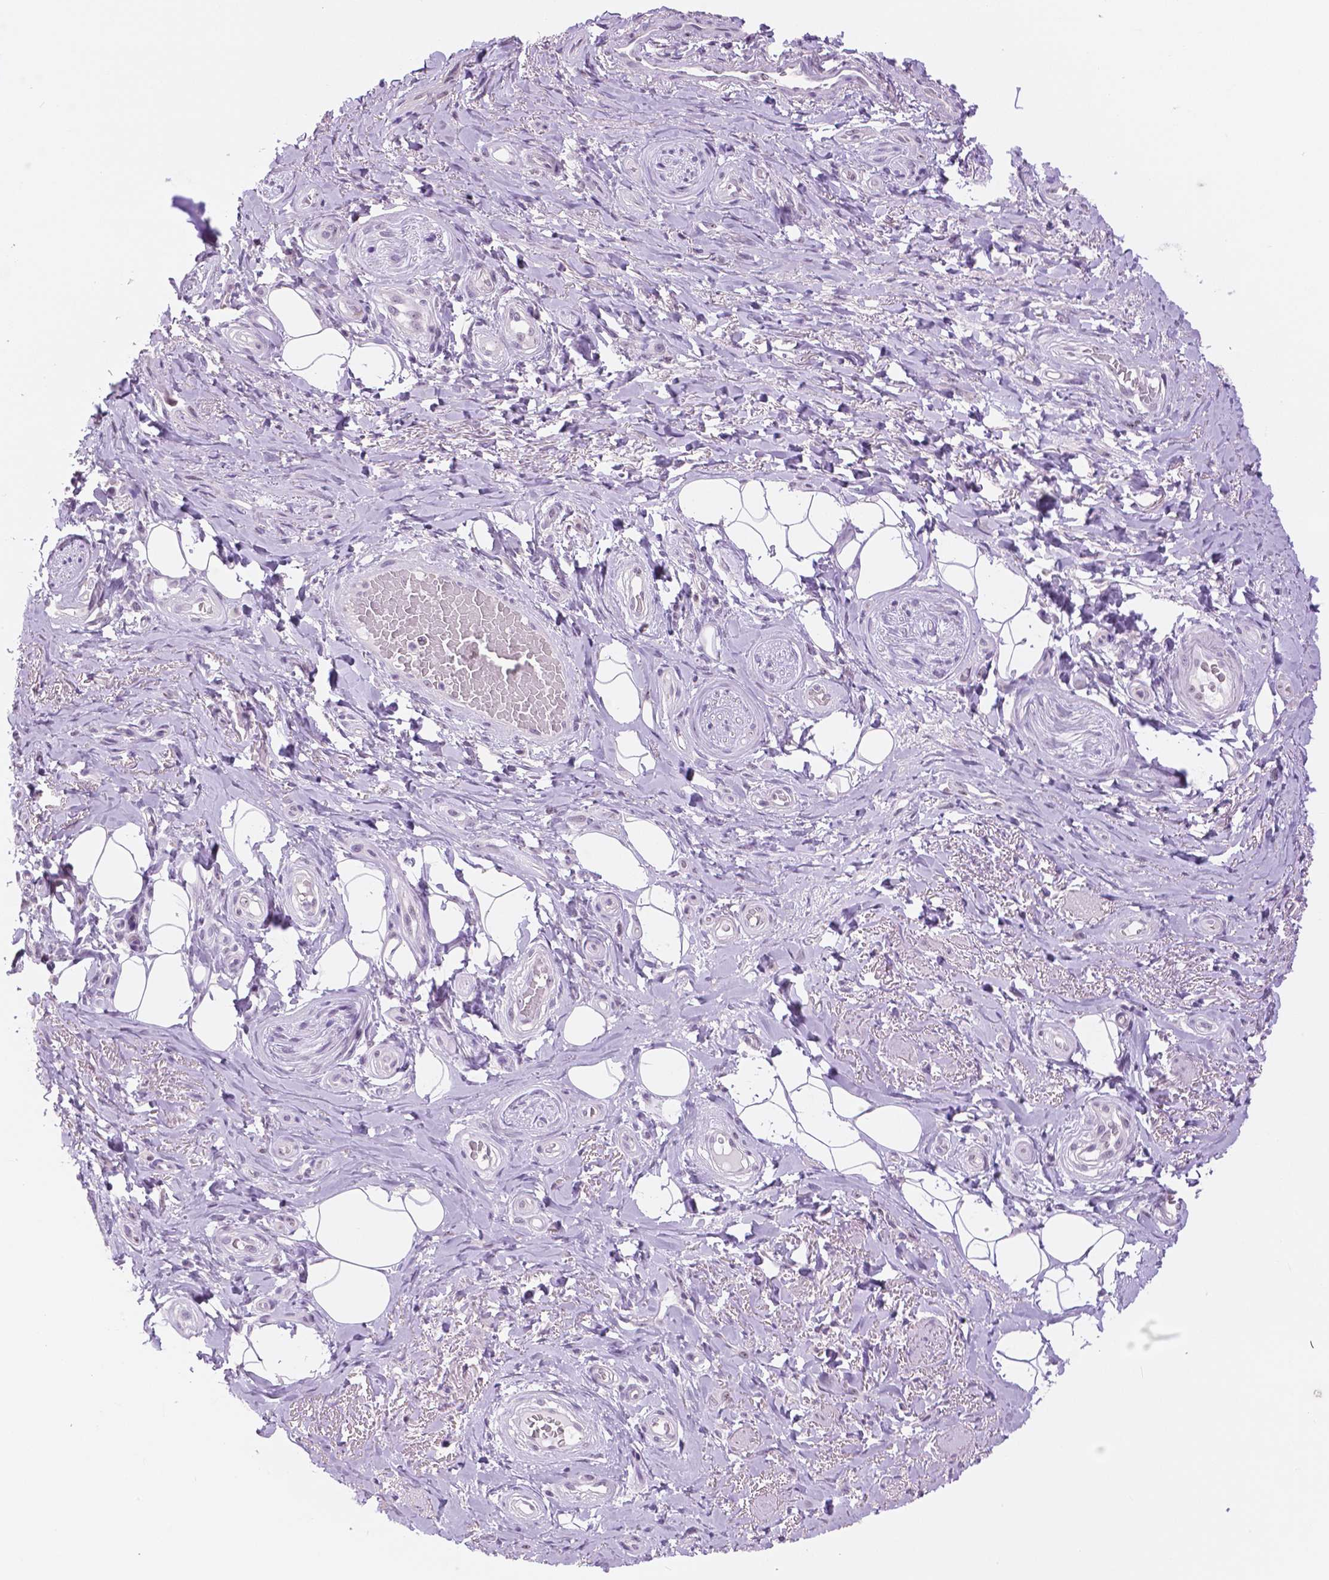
{"staining": {"intensity": "negative", "quantity": "none", "location": "none"}, "tissue": "adipose tissue", "cell_type": "Adipocytes", "image_type": "normal", "snomed": [{"axis": "morphology", "description": "Normal tissue, NOS"}, {"axis": "topography", "description": "Anal"}, {"axis": "topography", "description": "Peripheral nerve tissue"}], "caption": "The immunohistochemistry (IHC) micrograph has no significant expression in adipocytes of adipose tissue. The staining is performed using DAB brown chromogen with nuclei counter-stained in using hematoxylin.", "gene": "NHP2", "patient": {"sex": "male", "age": 53}}